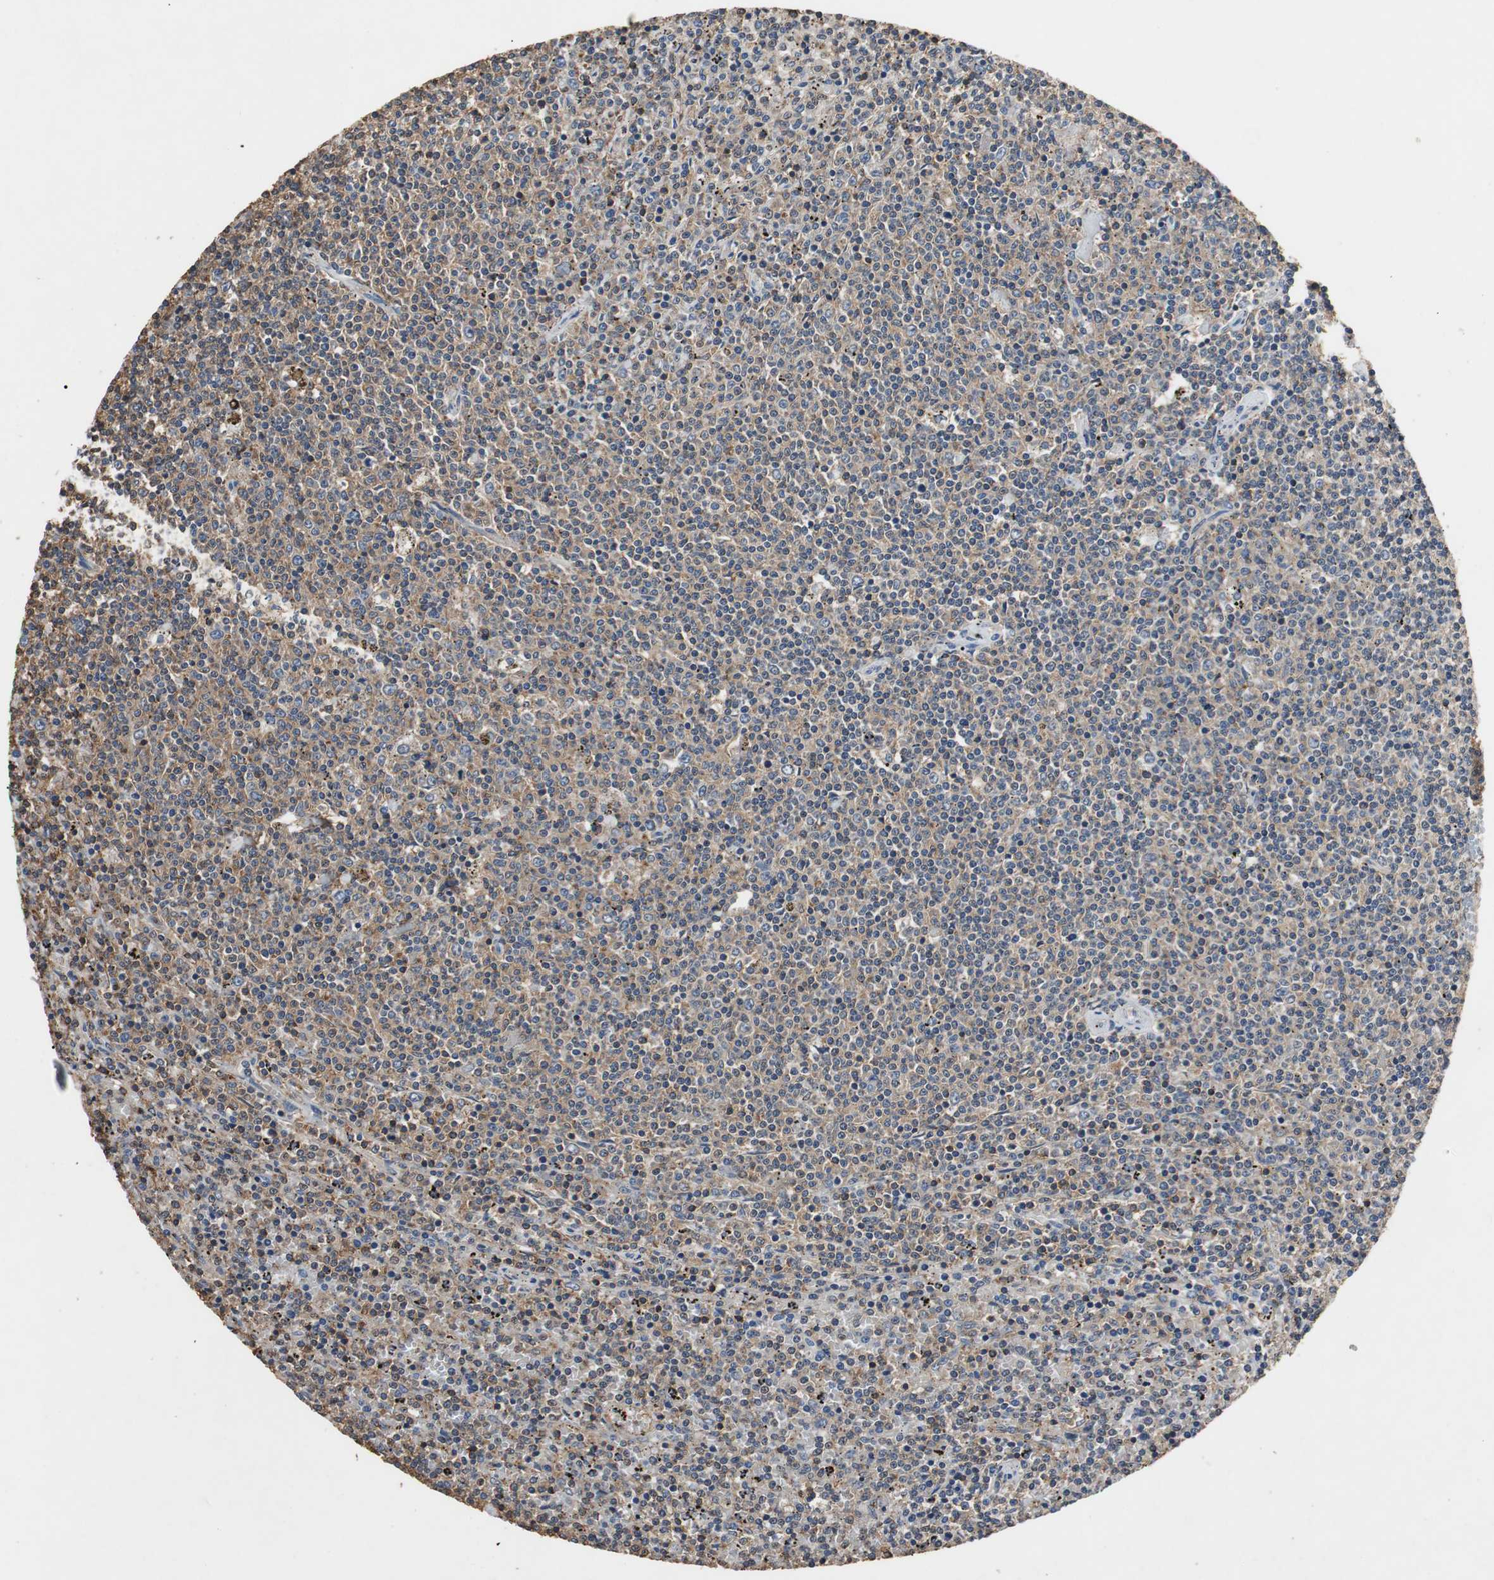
{"staining": {"intensity": "weak", "quantity": "25%-75%", "location": "cytoplasmic/membranous"}, "tissue": "lymphoma", "cell_type": "Tumor cells", "image_type": "cancer", "snomed": [{"axis": "morphology", "description": "Malignant lymphoma, non-Hodgkin's type, Low grade"}, {"axis": "topography", "description": "Spleen"}], "caption": "Tumor cells reveal low levels of weak cytoplasmic/membranous positivity in about 25%-75% of cells in human low-grade malignant lymphoma, non-Hodgkin's type.", "gene": "TNFRSF14", "patient": {"sex": "female", "age": 50}}